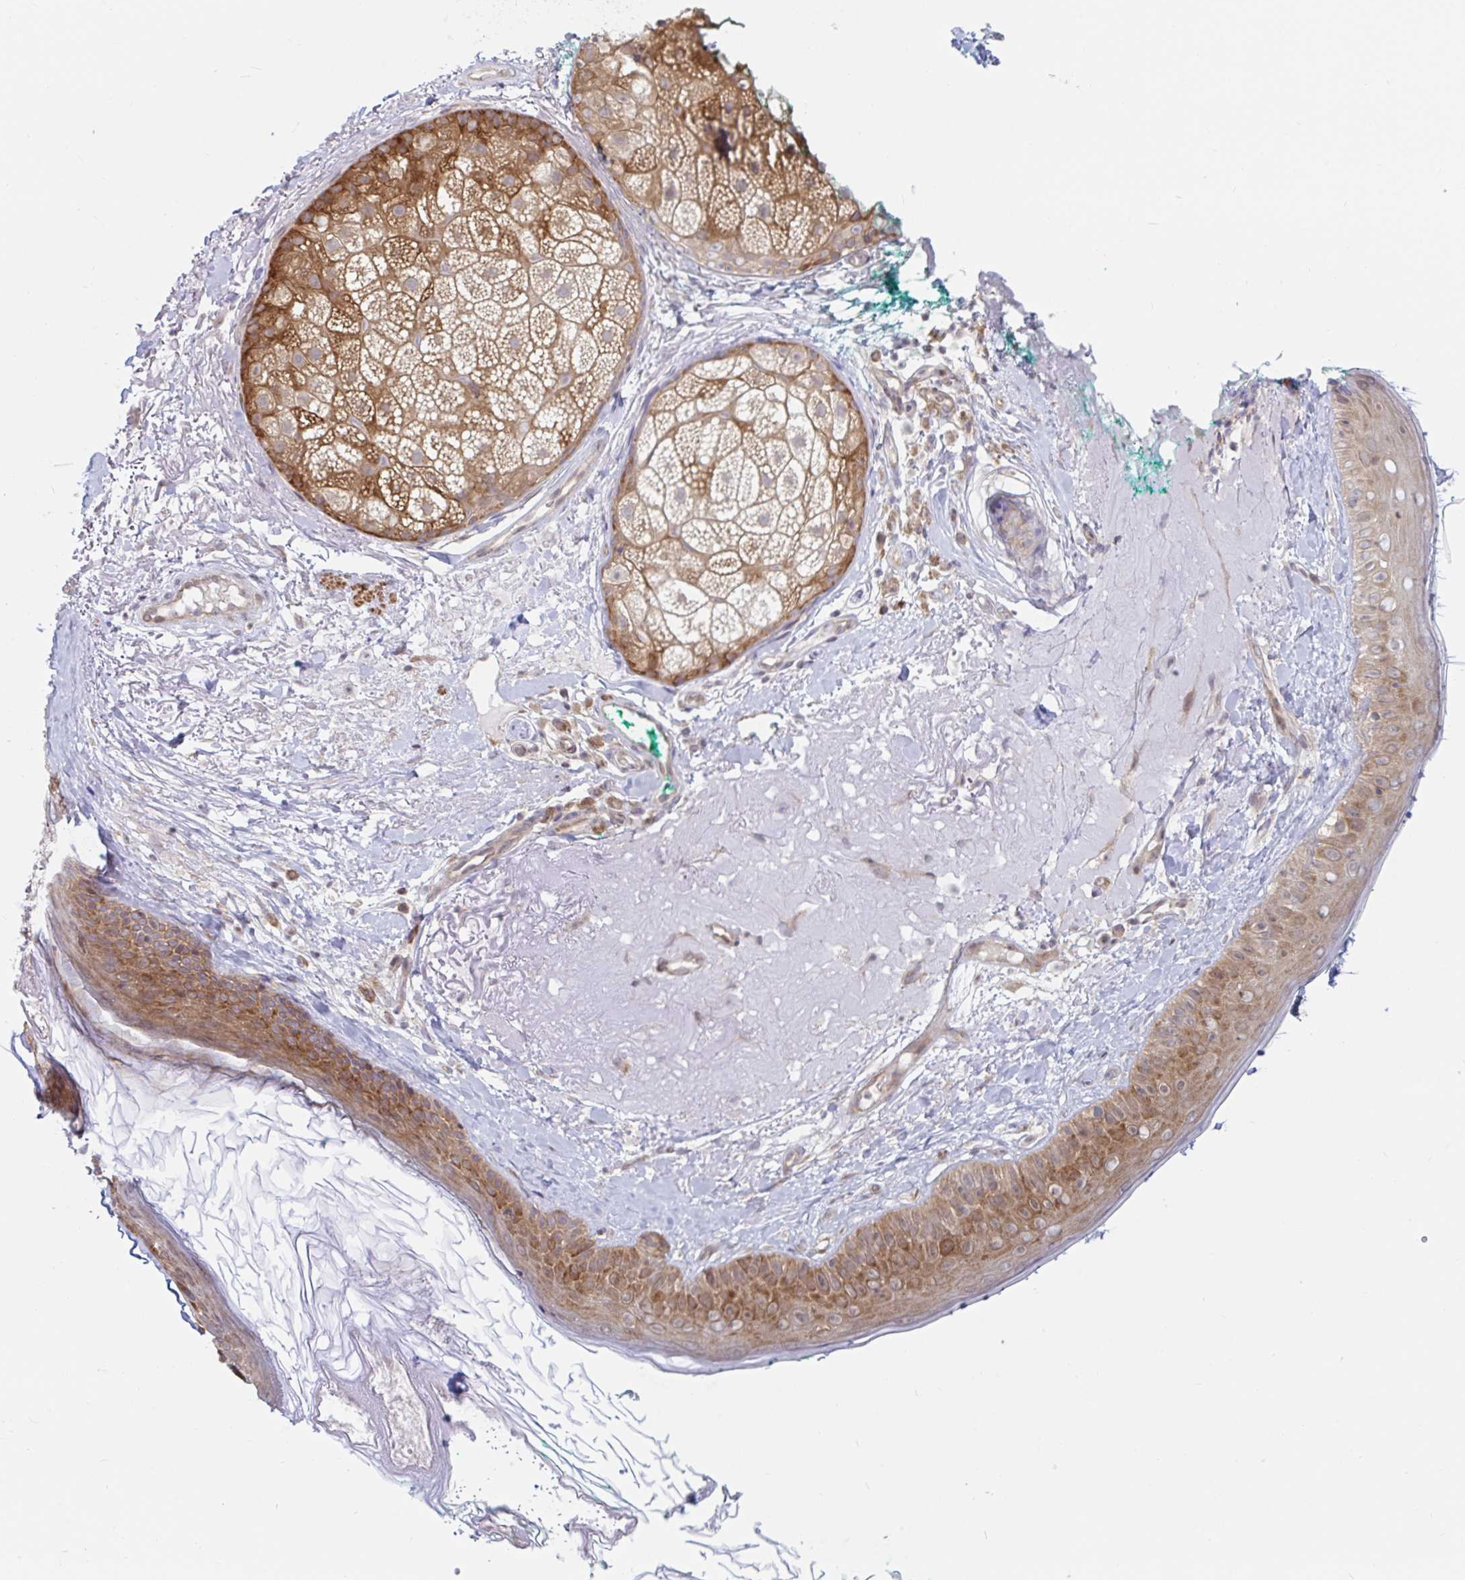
{"staining": {"intensity": "negative", "quantity": "none", "location": "none"}, "tissue": "skin", "cell_type": "Fibroblasts", "image_type": "normal", "snomed": [{"axis": "morphology", "description": "Normal tissue, NOS"}, {"axis": "topography", "description": "Skin"}], "caption": "Immunohistochemistry histopathology image of unremarkable skin: human skin stained with DAB (3,3'-diaminobenzidine) demonstrates no significant protein expression in fibroblasts.", "gene": "LARP1", "patient": {"sex": "male", "age": 73}}